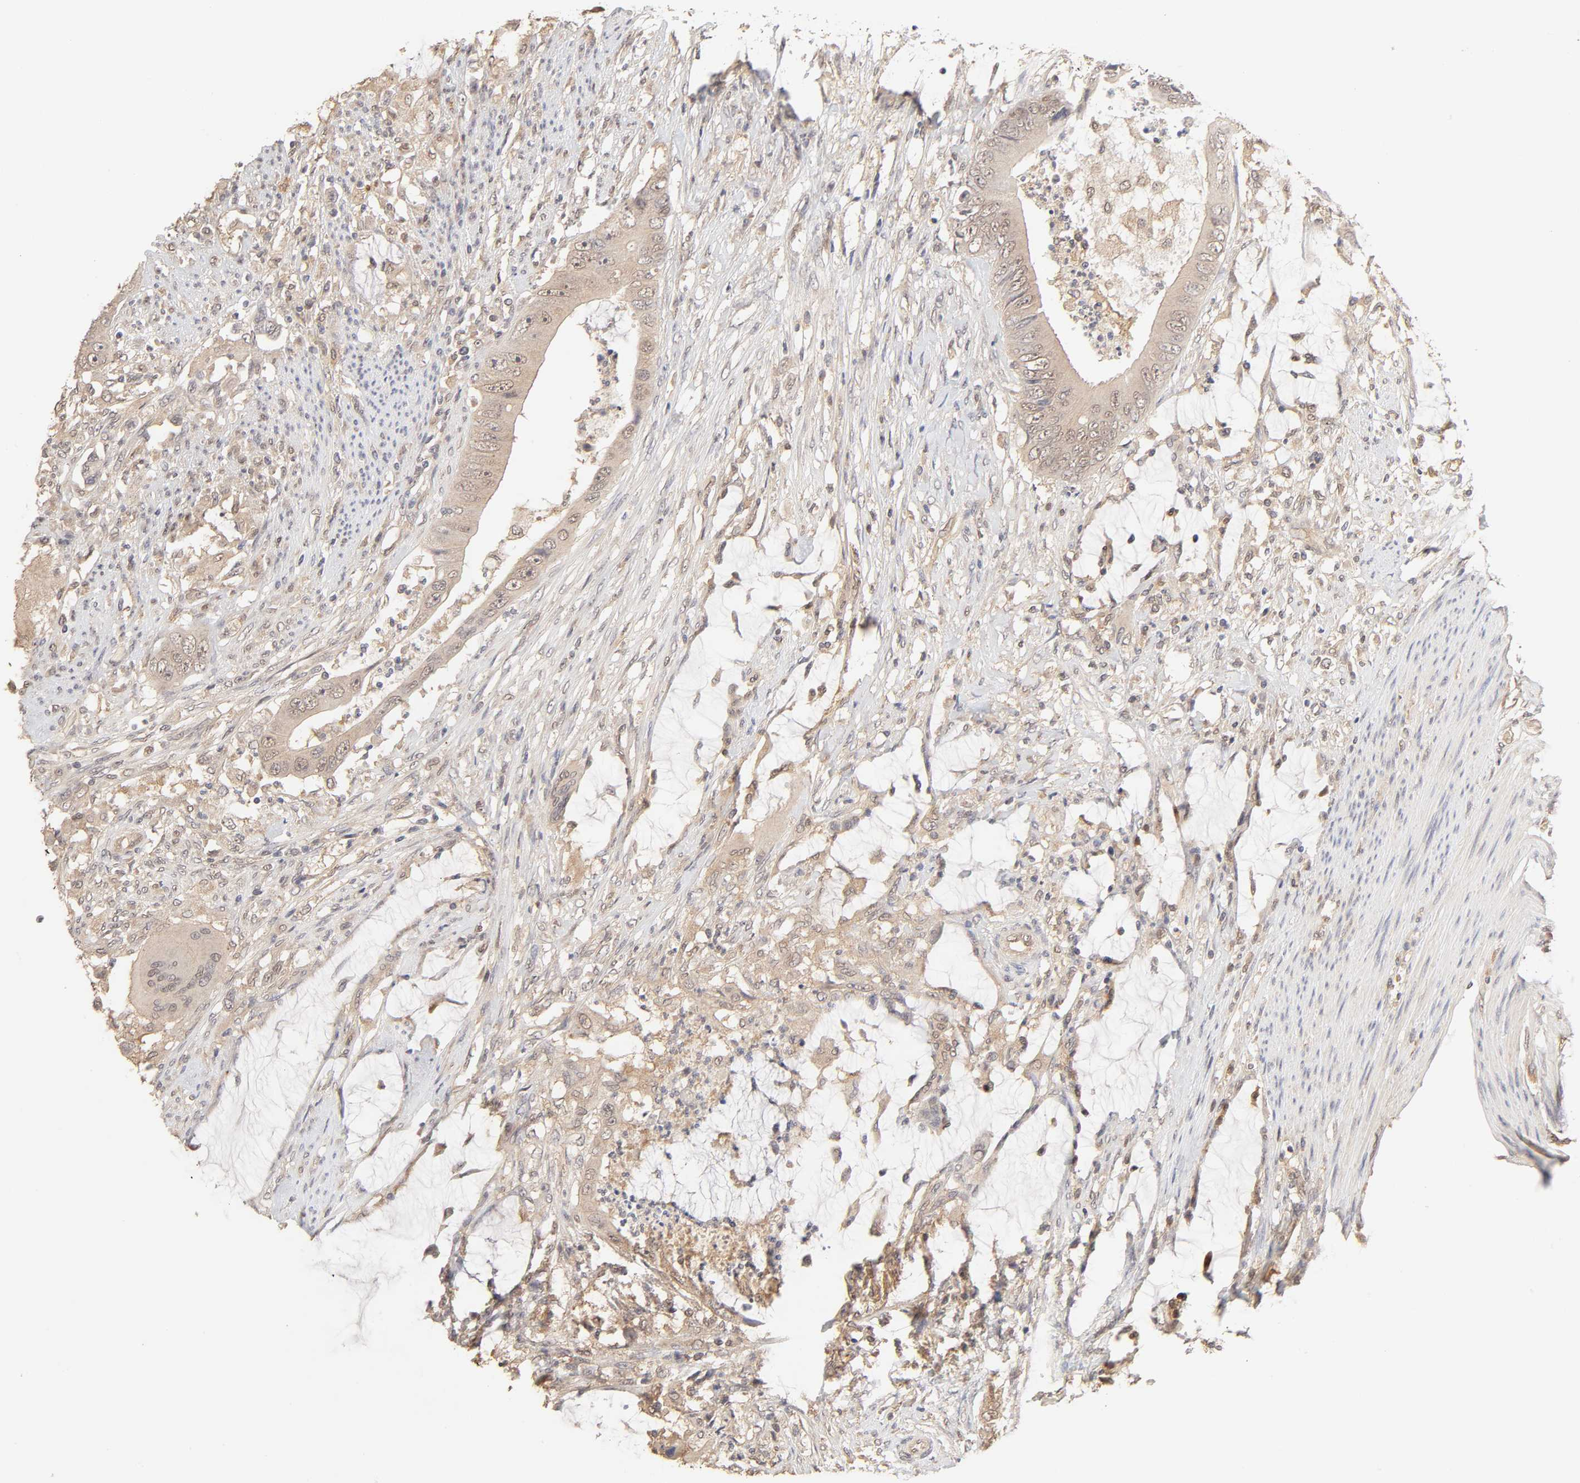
{"staining": {"intensity": "weak", "quantity": ">75%", "location": "cytoplasmic/membranous"}, "tissue": "colorectal cancer", "cell_type": "Tumor cells", "image_type": "cancer", "snomed": [{"axis": "morphology", "description": "Adenocarcinoma, NOS"}, {"axis": "topography", "description": "Rectum"}], "caption": "About >75% of tumor cells in human colorectal cancer (adenocarcinoma) demonstrate weak cytoplasmic/membranous protein staining as visualized by brown immunohistochemical staining.", "gene": "MAPK1", "patient": {"sex": "female", "age": 77}}